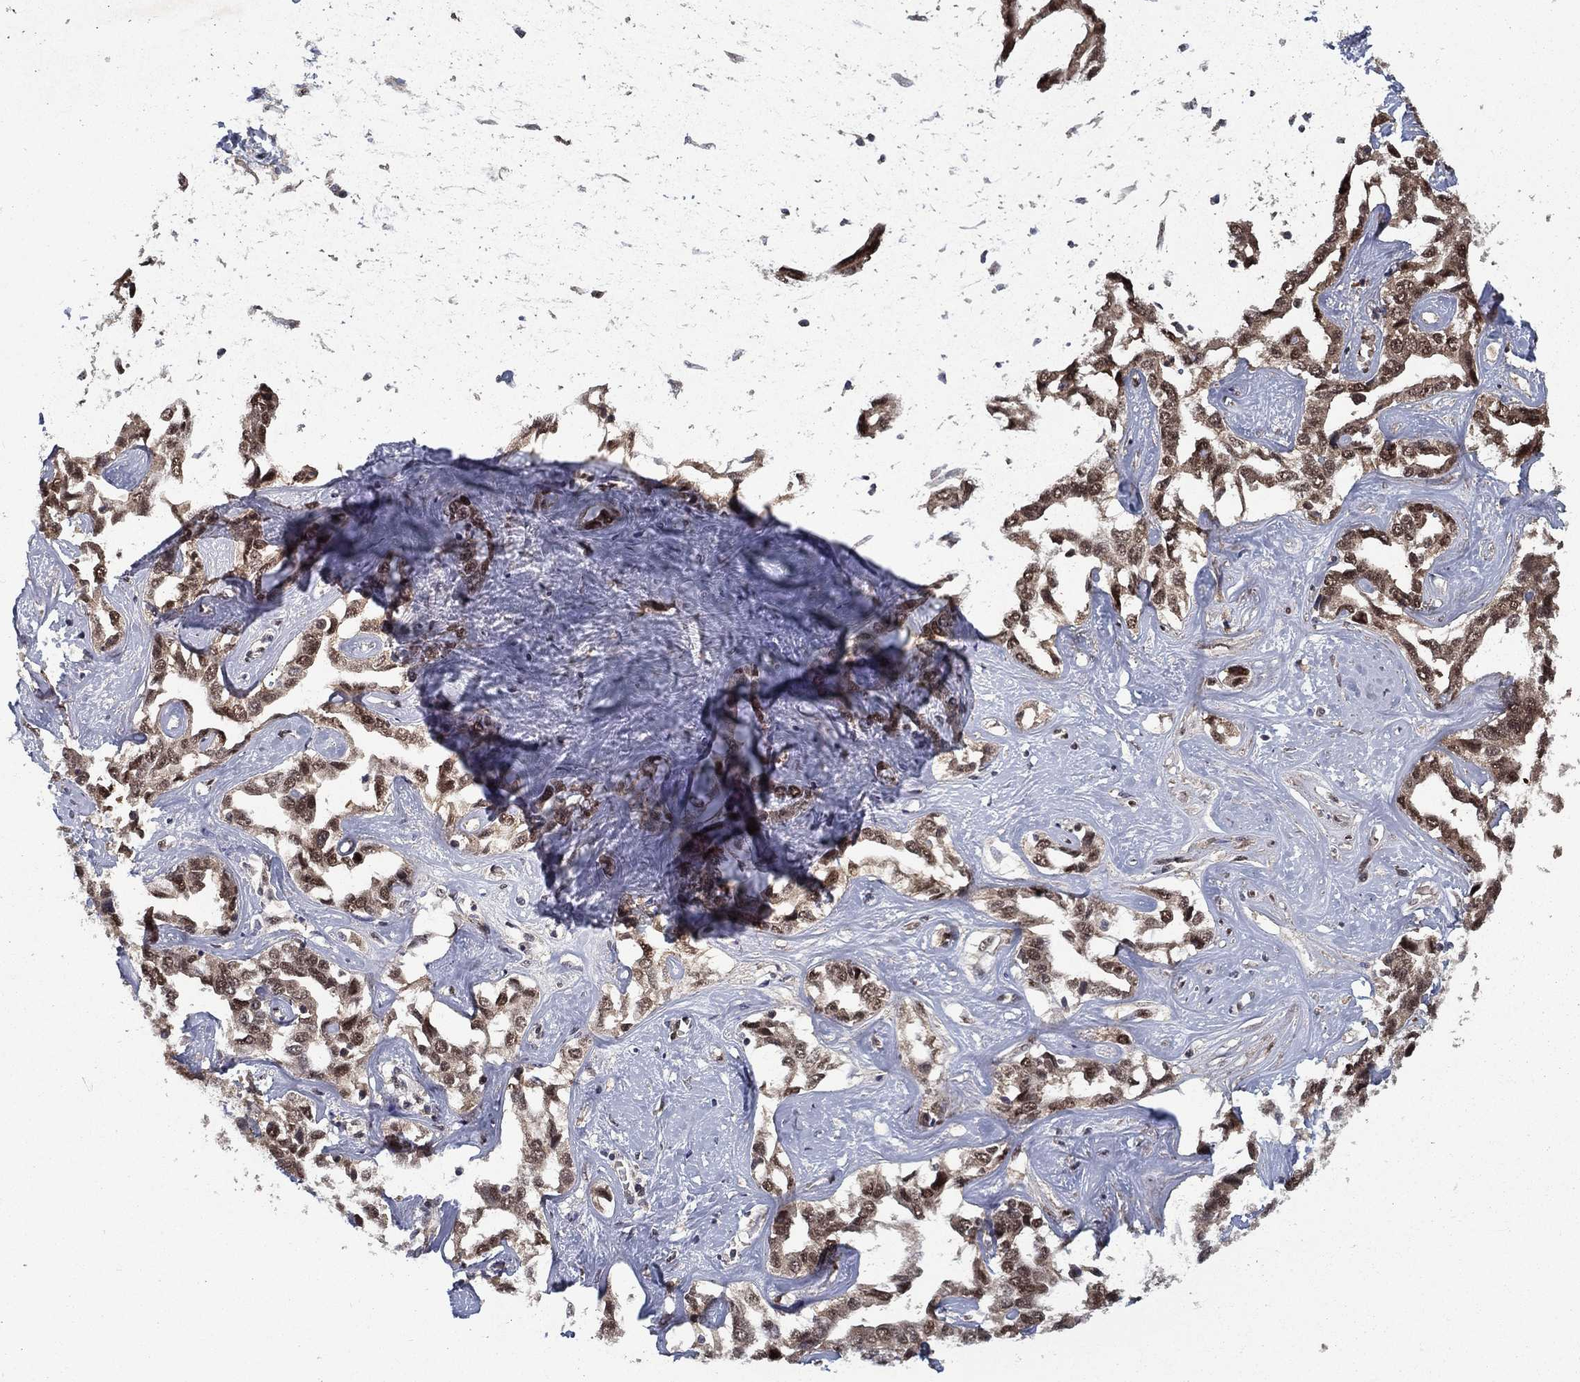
{"staining": {"intensity": "moderate", "quantity": "25%-75%", "location": "cytoplasmic/membranous,nuclear"}, "tissue": "liver cancer", "cell_type": "Tumor cells", "image_type": "cancer", "snomed": [{"axis": "morphology", "description": "Cholangiocarcinoma"}, {"axis": "topography", "description": "Liver"}], "caption": "DAB immunohistochemical staining of cholangiocarcinoma (liver) shows moderate cytoplasmic/membranous and nuclear protein positivity in approximately 25%-75% of tumor cells.", "gene": "CARM1", "patient": {"sex": "male", "age": 59}}